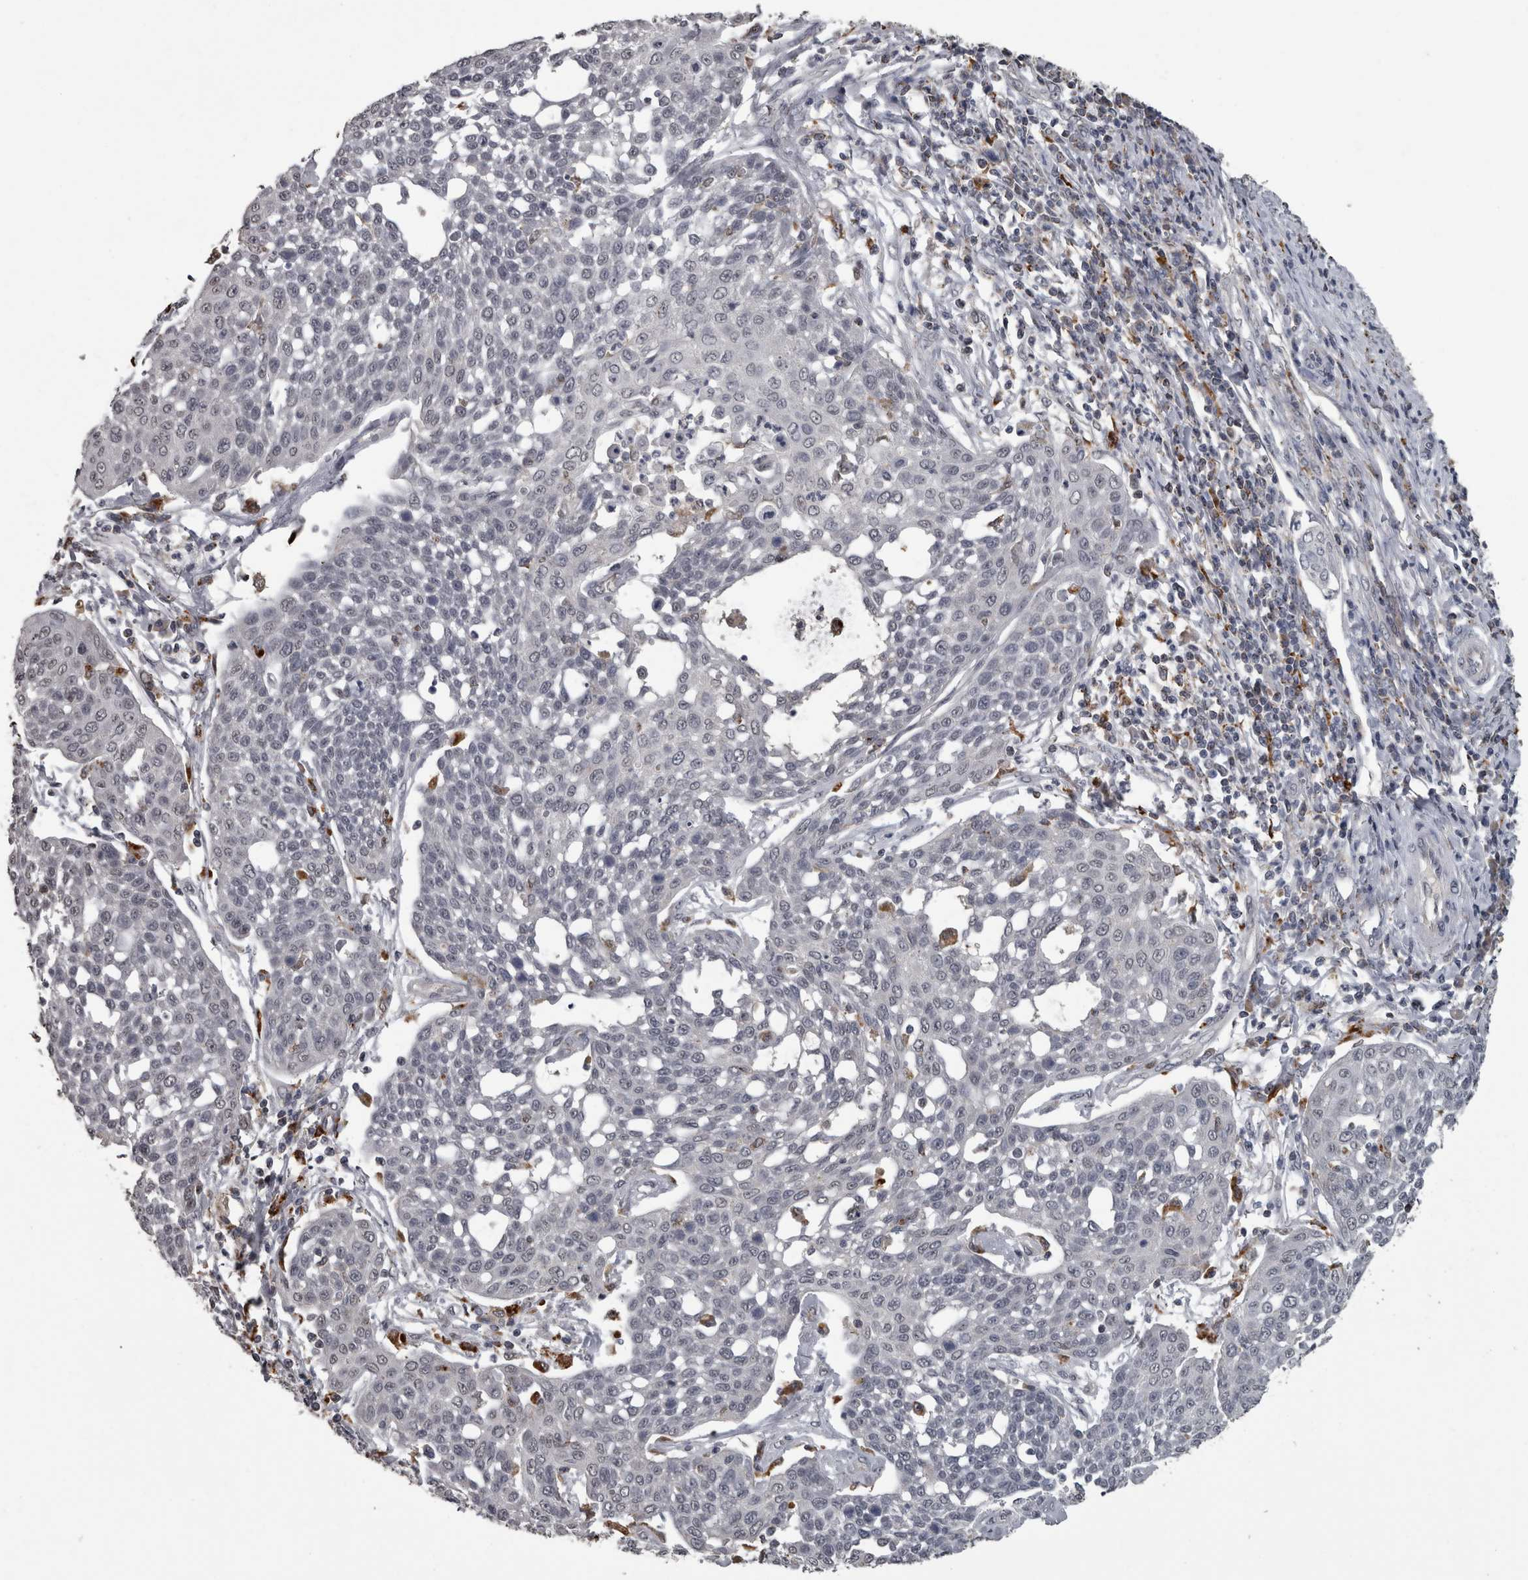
{"staining": {"intensity": "negative", "quantity": "none", "location": "none"}, "tissue": "cervical cancer", "cell_type": "Tumor cells", "image_type": "cancer", "snomed": [{"axis": "morphology", "description": "Squamous cell carcinoma, NOS"}, {"axis": "topography", "description": "Cervix"}], "caption": "Human cervical cancer stained for a protein using immunohistochemistry (IHC) demonstrates no positivity in tumor cells.", "gene": "NAAA", "patient": {"sex": "female", "age": 34}}